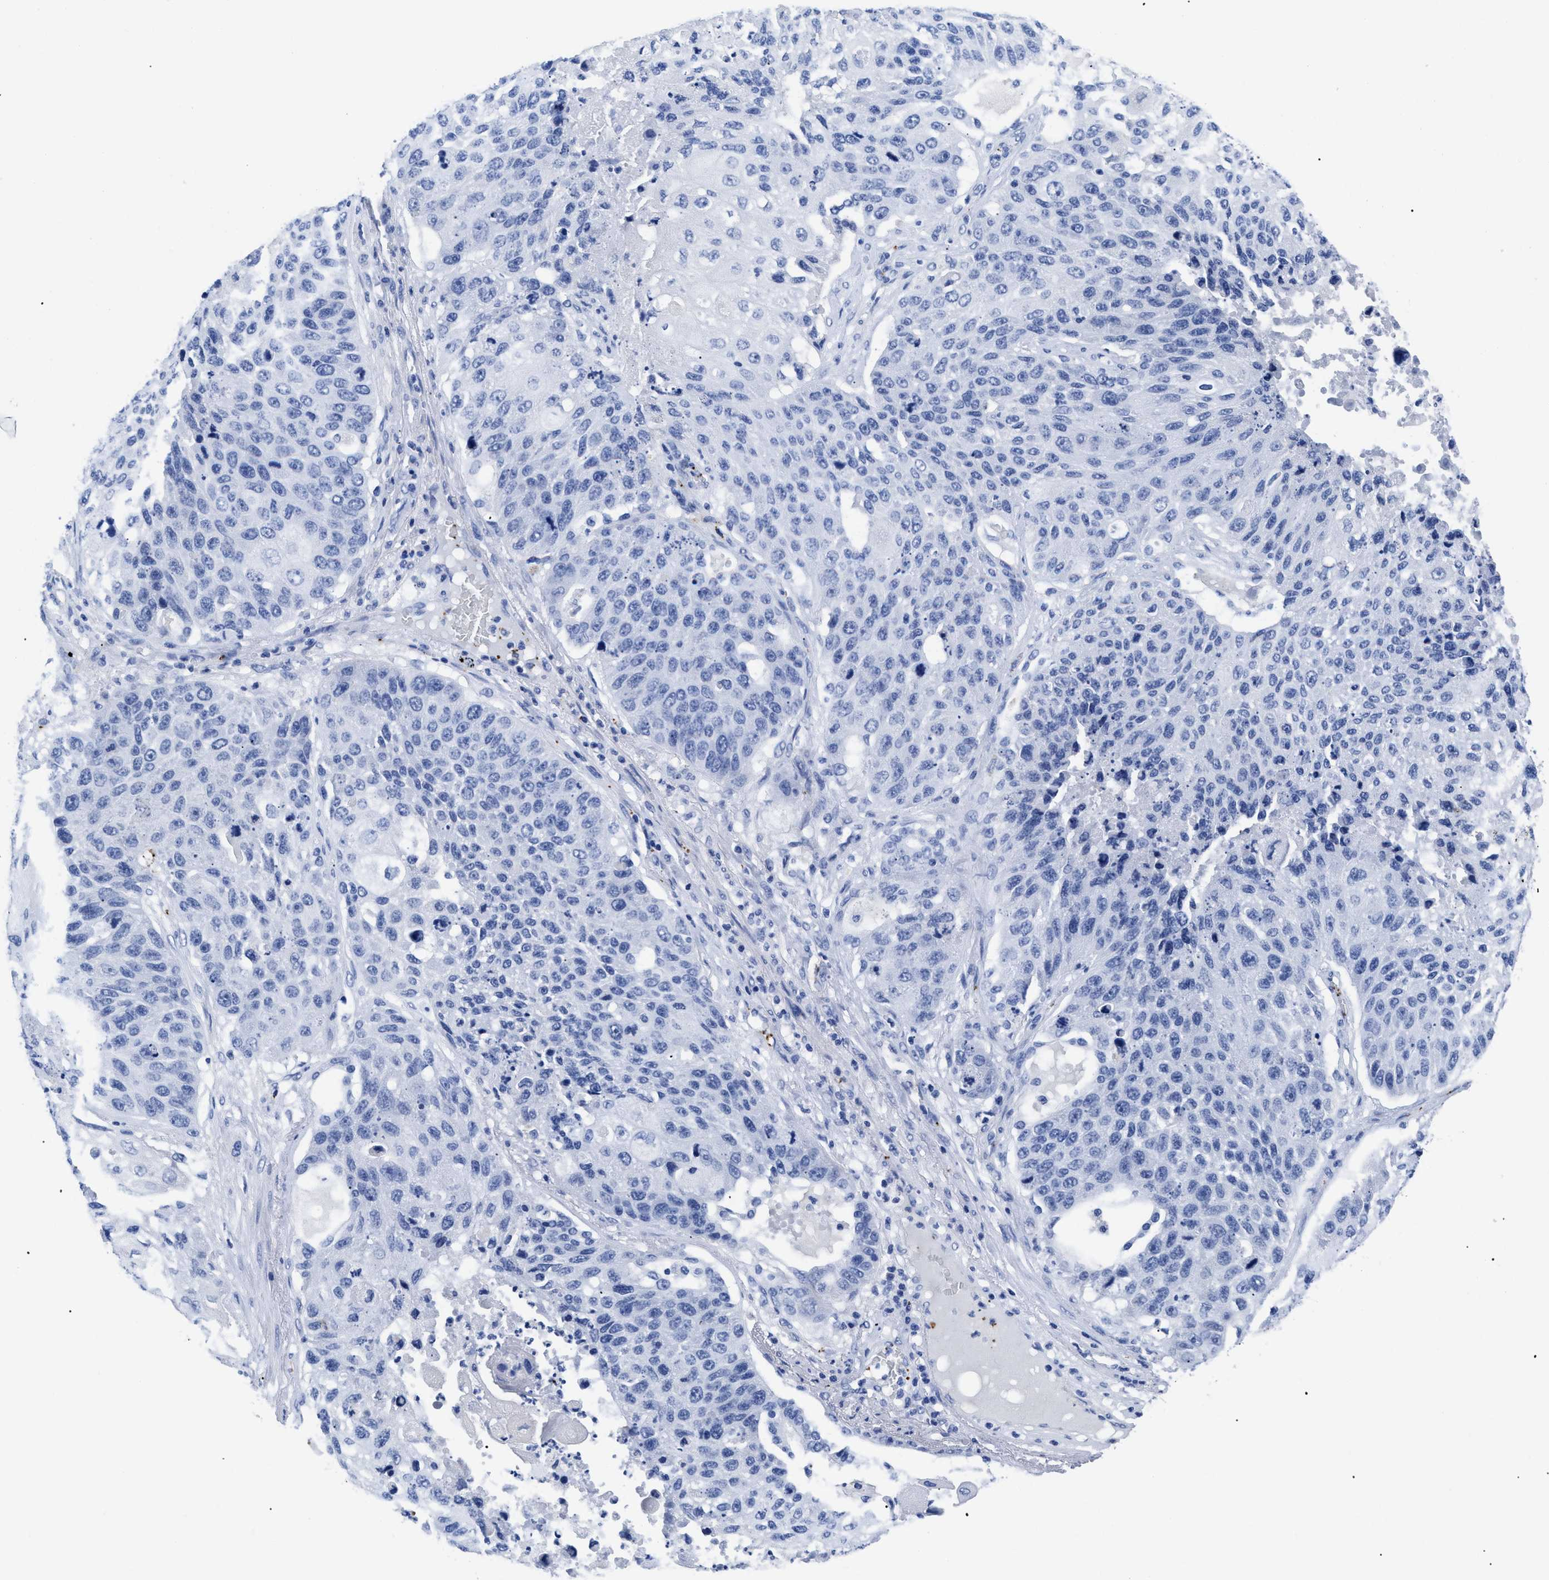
{"staining": {"intensity": "negative", "quantity": "none", "location": "none"}, "tissue": "lung cancer", "cell_type": "Tumor cells", "image_type": "cancer", "snomed": [{"axis": "morphology", "description": "Squamous cell carcinoma, NOS"}, {"axis": "topography", "description": "Lung"}], "caption": "Immunohistochemical staining of human lung cancer (squamous cell carcinoma) exhibits no significant expression in tumor cells.", "gene": "TREML1", "patient": {"sex": "male", "age": 61}}